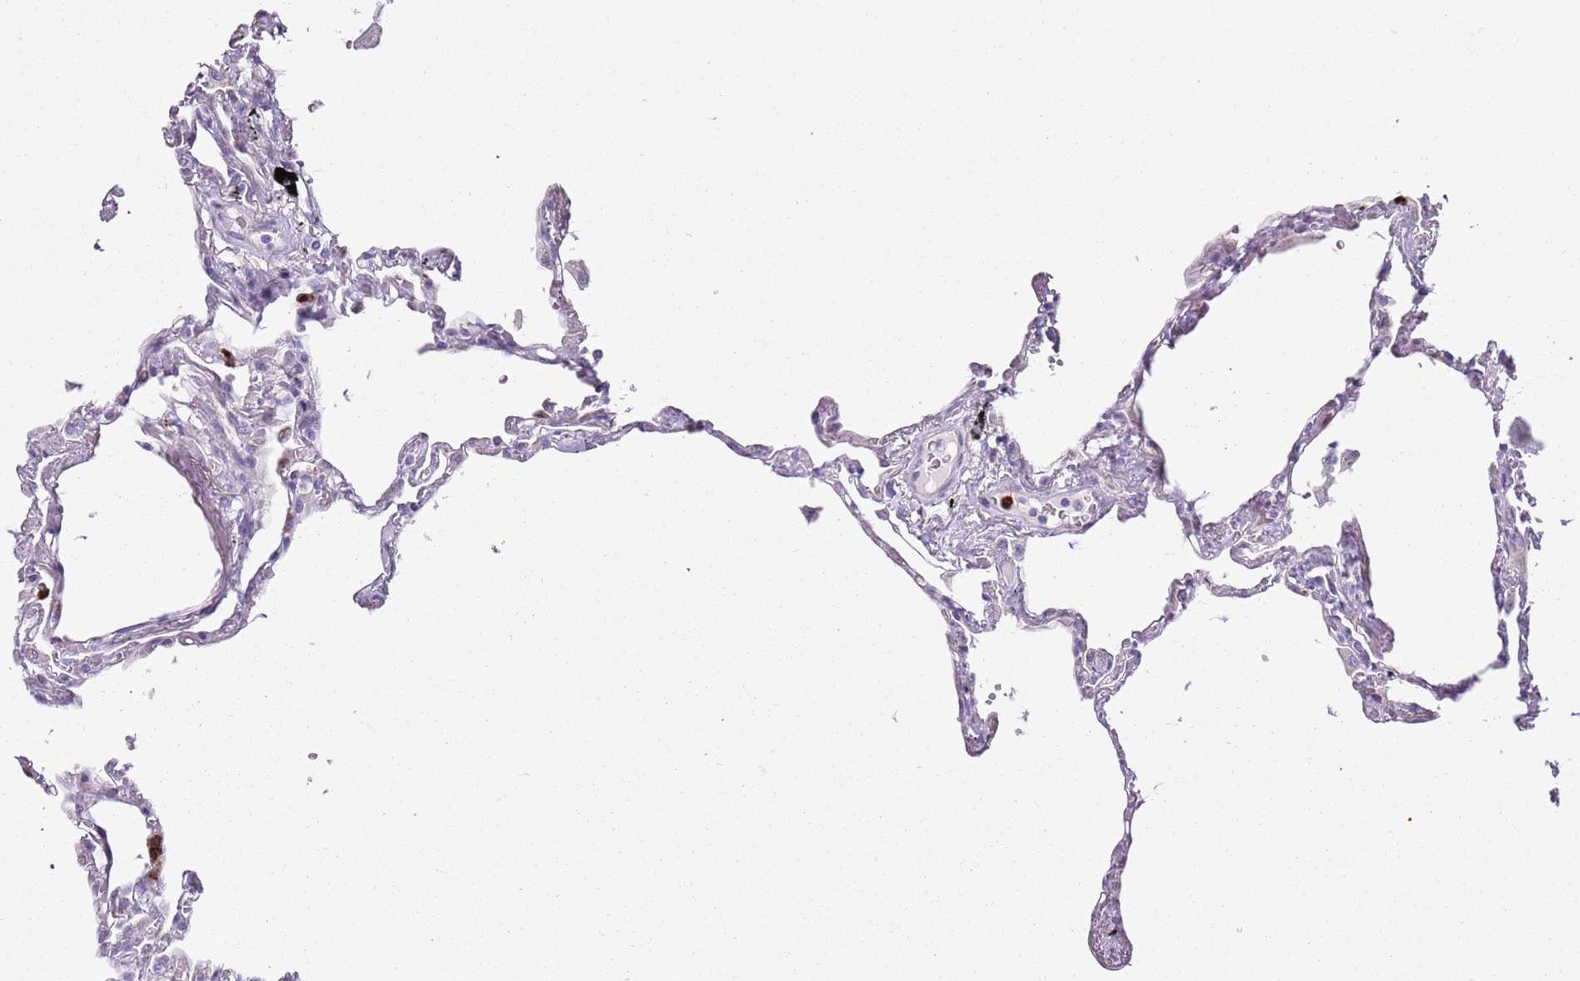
{"staining": {"intensity": "negative", "quantity": "none", "location": "none"}, "tissue": "lung", "cell_type": "Alveolar cells", "image_type": "normal", "snomed": [{"axis": "morphology", "description": "Normal tissue, NOS"}, {"axis": "topography", "description": "Lung"}], "caption": "An image of lung stained for a protein demonstrates no brown staining in alveolar cells.", "gene": "CD177", "patient": {"sex": "female", "age": 67}}